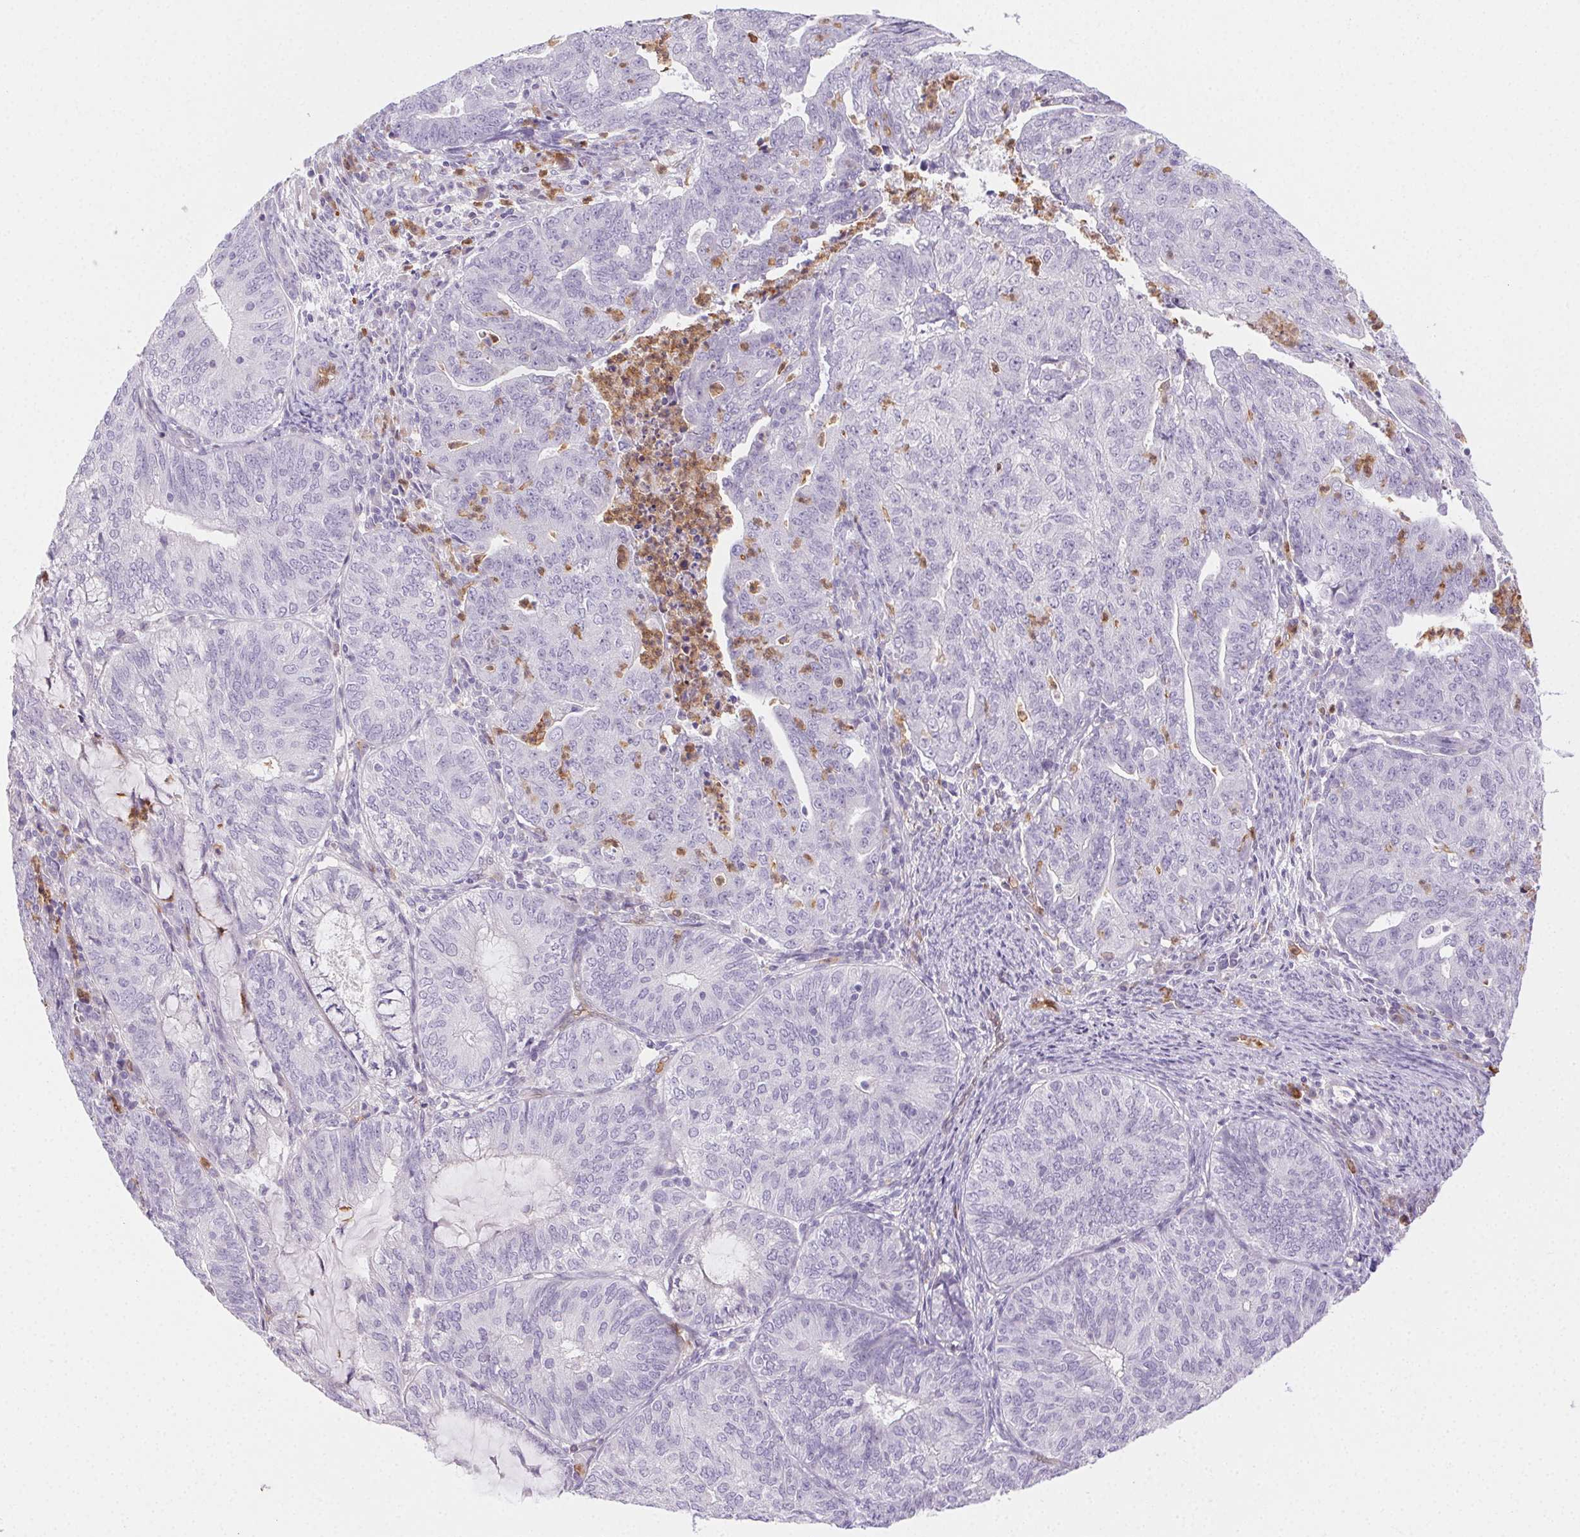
{"staining": {"intensity": "negative", "quantity": "none", "location": "none"}, "tissue": "endometrial cancer", "cell_type": "Tumor cells", "image_type": "cancer", "snomed": [{"axis": "morphology", "description": "Adenocarcinoma, NOS"}, {"axis": "topography", "description": "Endometrium"}], "caption": "Immunohistochemistry (IHC) of endometrial adenocarcinoma displays no positivity in tumor cells.", "gene": "TMEM45A", "patient": {"sex": "female", "age": 82}}